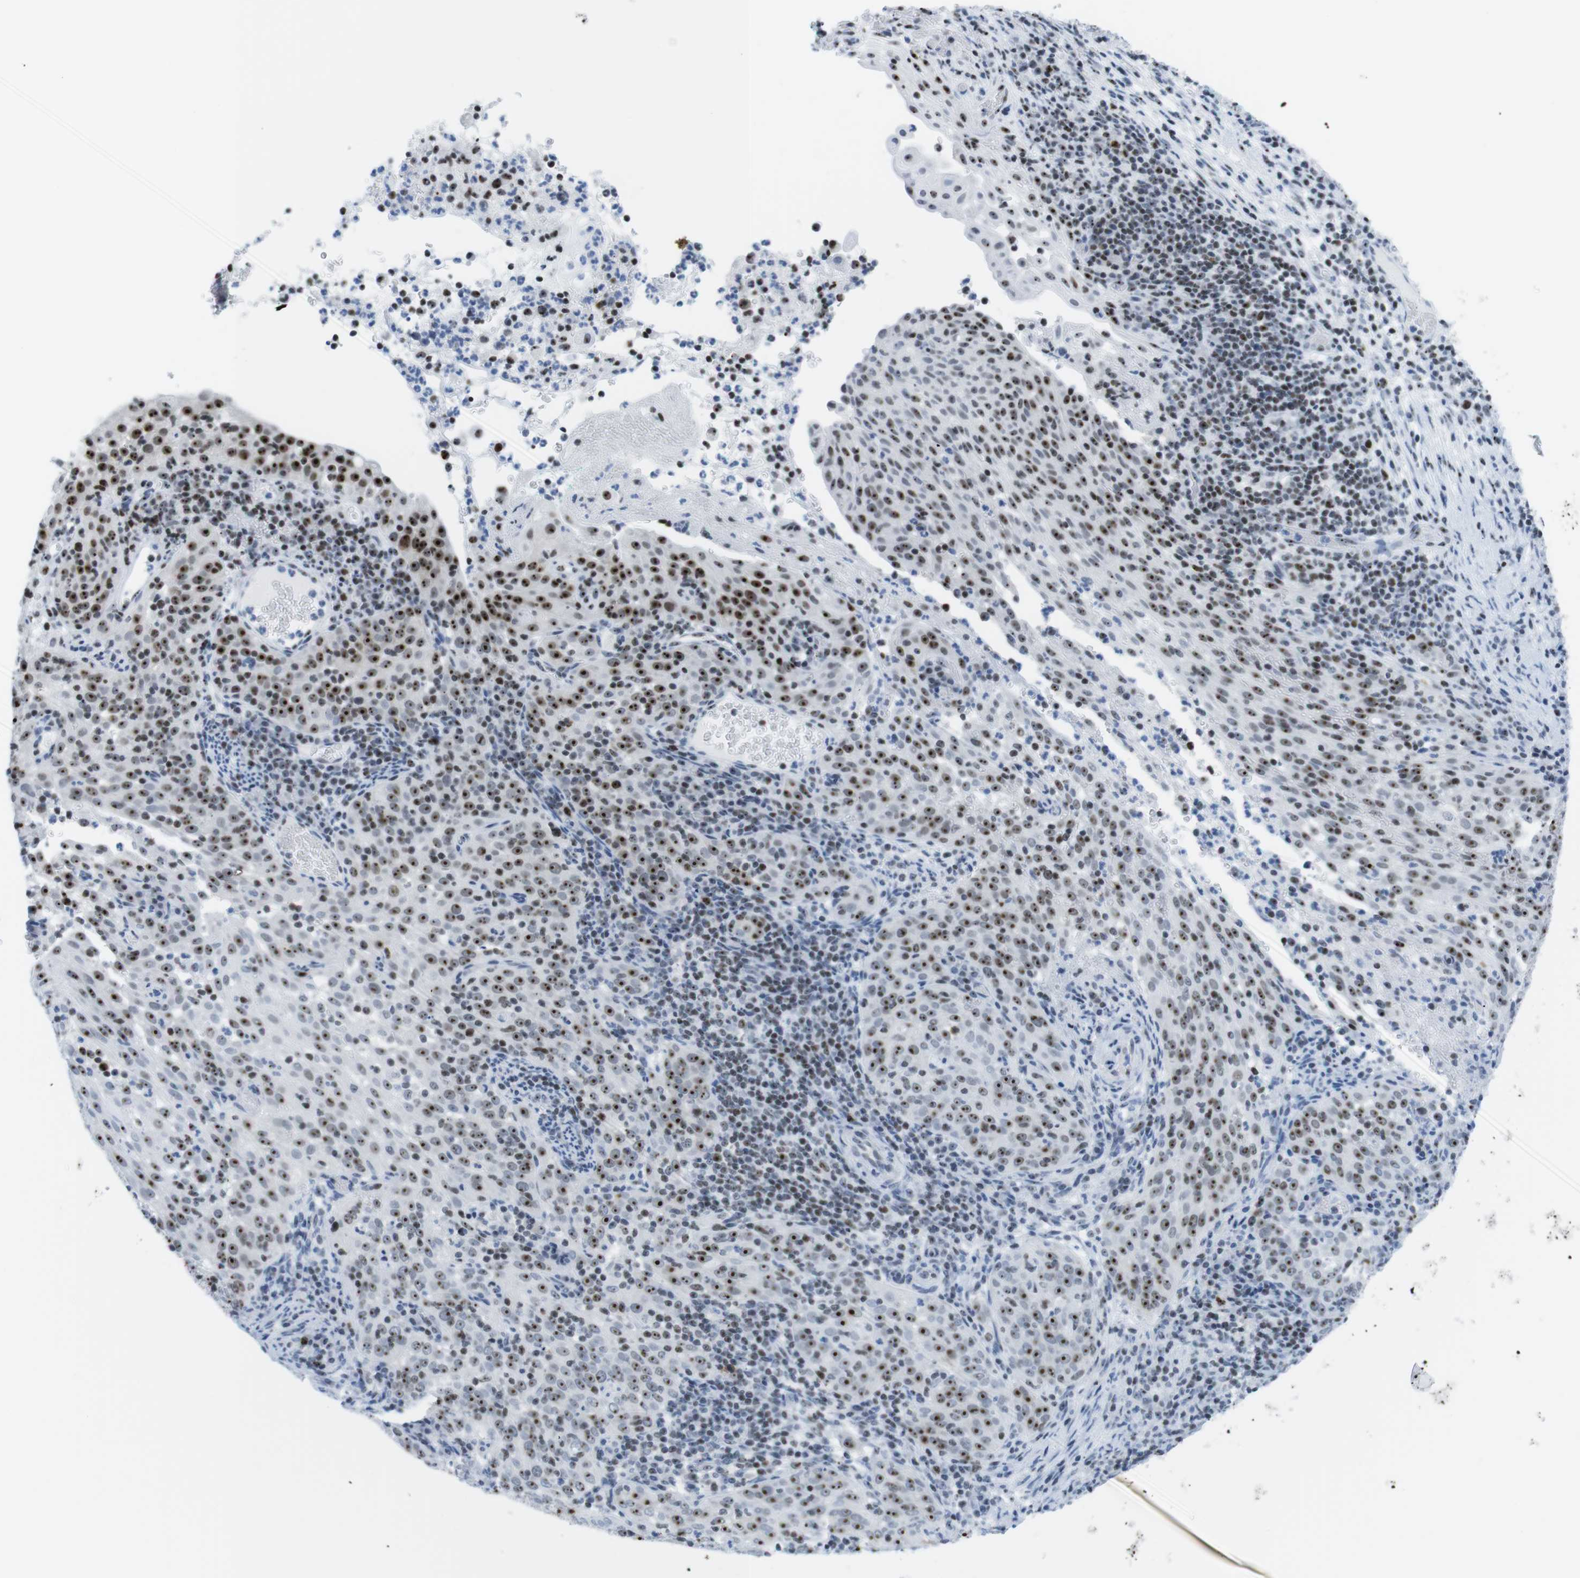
{"staining": {"intensity": "strong", "quantity": ">75%", "location": "nuclear"}, "tissue": "cervical cancer", "cell_type": "Tumor cells", "image_type": "cancer", "snomed": [{"axis": "morphology", "description": "Squamous cell carcinoma, NOS"}, {"axis": "topography", "description": "Cervix"}], "caption": "This histopathology image demonstrates cervical squamous cell carcinoma stained with immunohistochemistry to label a protein in brown. The nuclear of tumor cells show strong positivity for the protein. Nuclei are counter-stained blue.", "gene": "NIFK", "patient": {"sex": "female", "age": 51}}